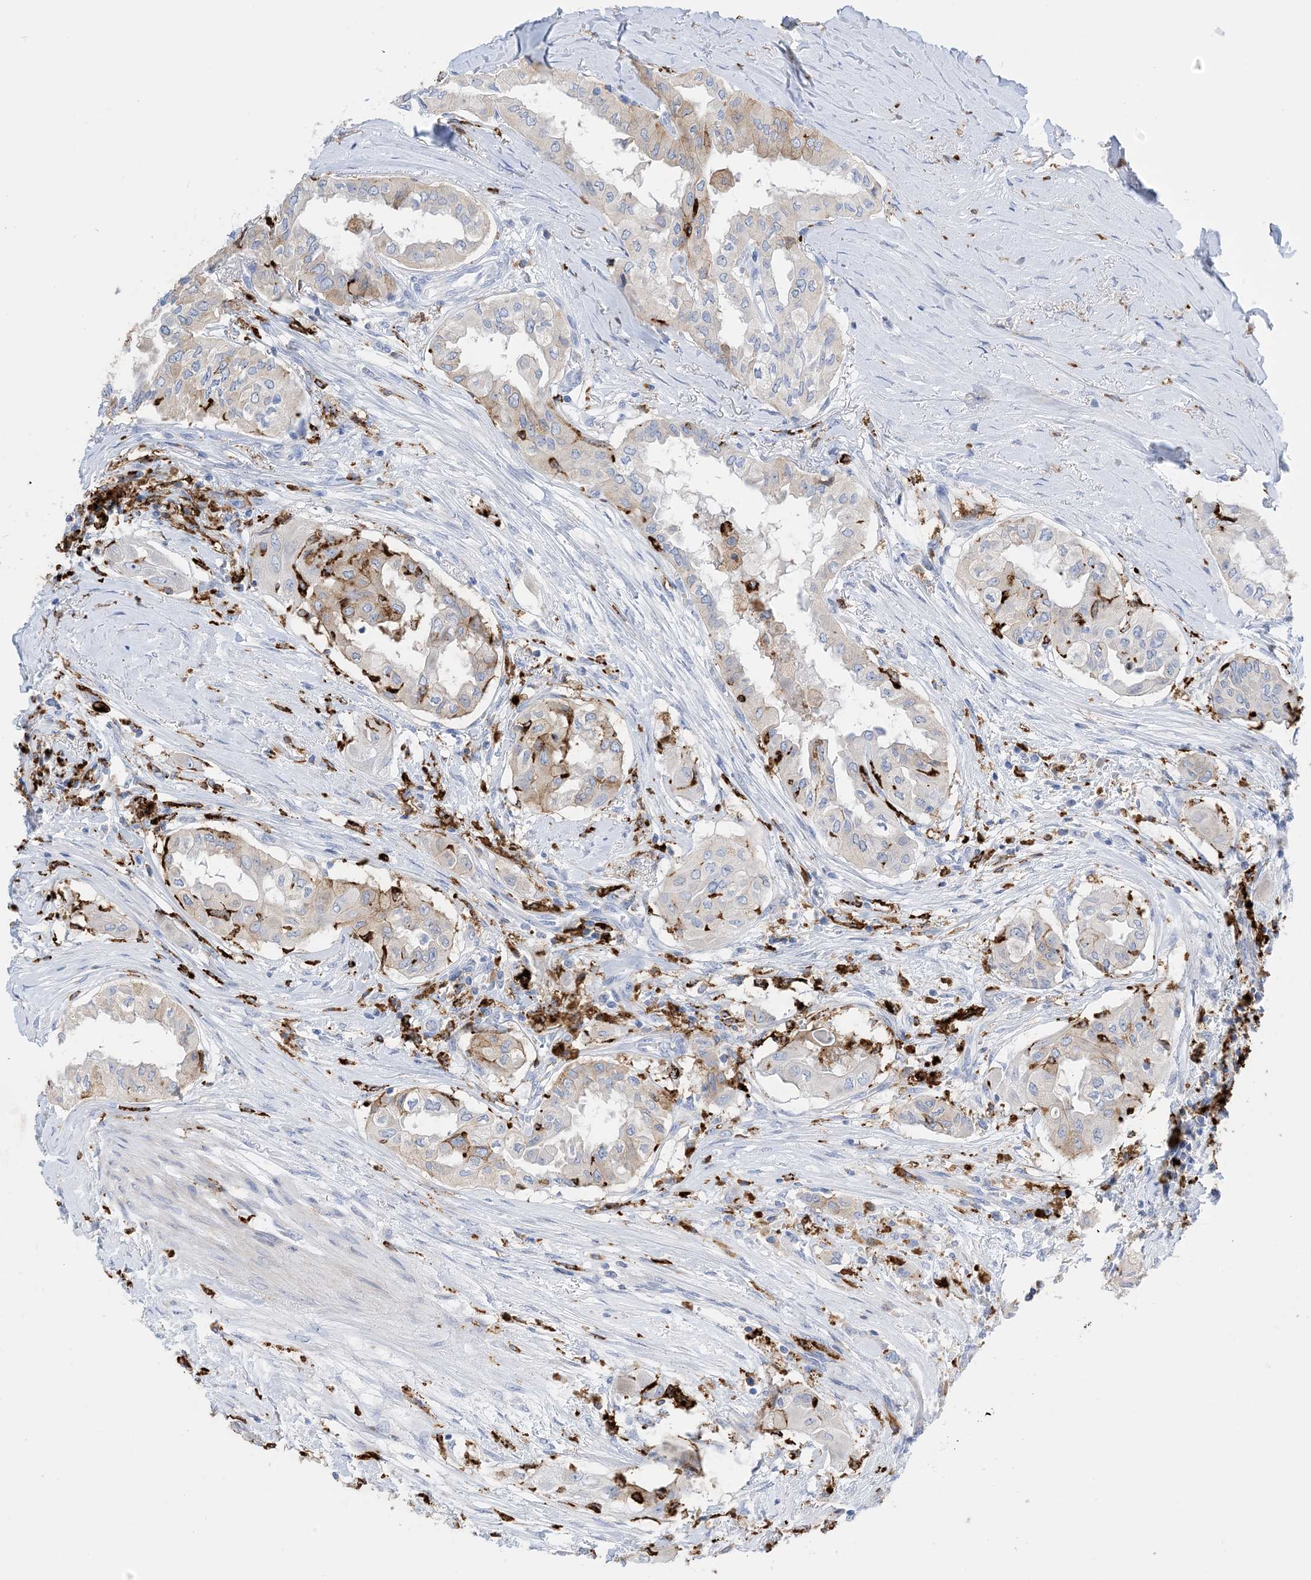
{"staining": {"intensity": "weak", "quantity": "<25%", "location": "cytoplasmic/membranous"}, "tissue": "thyroid cancer", "cell_type": "Tumor cells", "image_type": "cancer", "snomed": [{"axis": "morphology", "description": "Papillary adenocarcinoma, NOS"}, {"axis": "topography", "description": "Thyroid gland"}], "caption": "The micrograph reveals no staining of tumor cells in thyroid cancer (papillary adenocarcinoma).", "gene": "DPH3", "patient": {"sex": "female", "age": 59}}